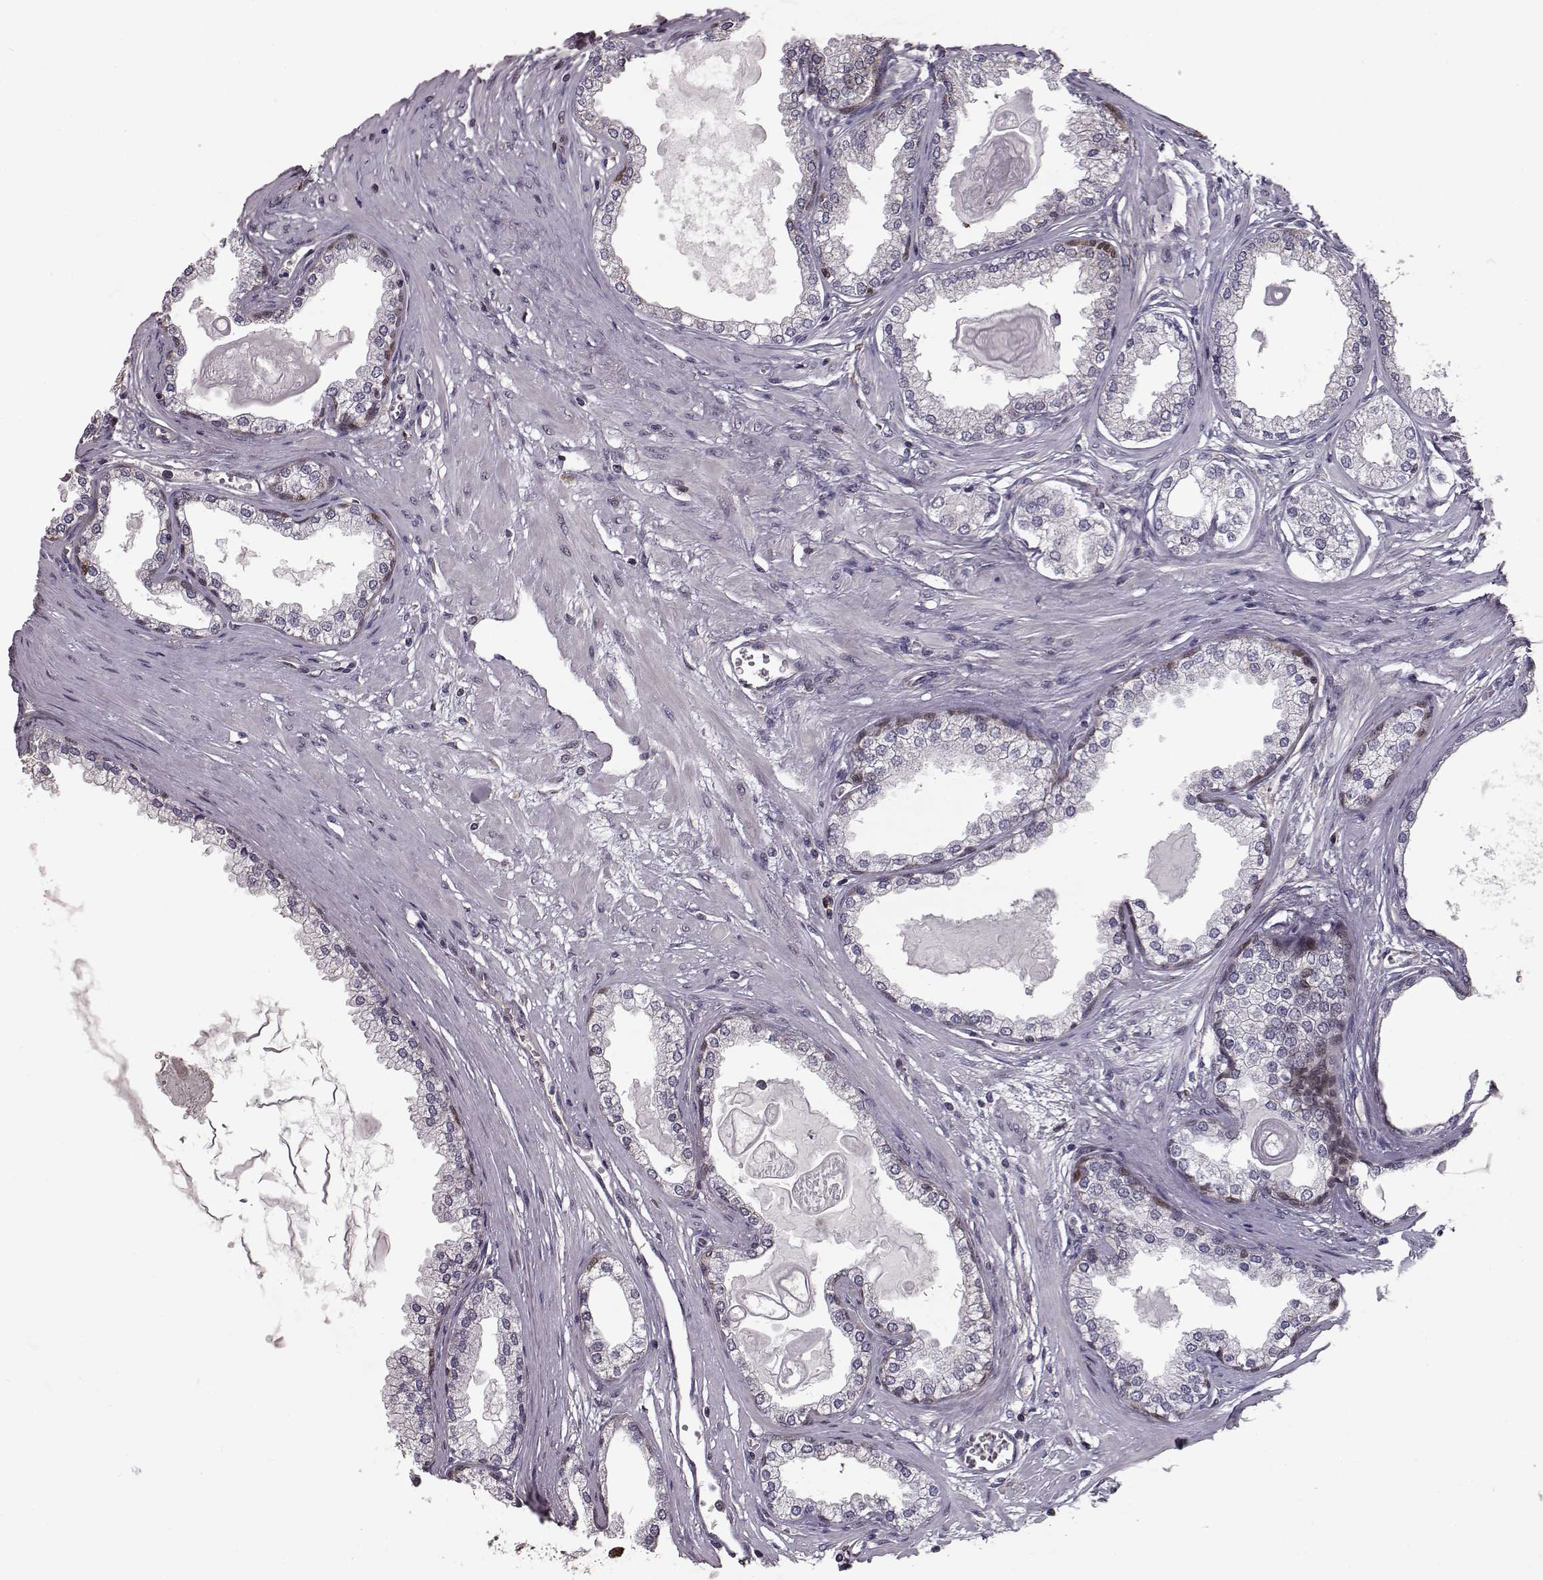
{"staining": {"intensity": "negative", "quantity": "none", "location": "none"}, "tissue": "prostate cancer", "cell_type": "Tumor cells", "image_type": "cancer", "snomed": [{"axis": "morphology", "description": "Normal tissue, NOS"}, {"axis": "morphology", "description": "Adenocarcinoma, High grade"}, {"axis": "topography", "description": "Prostate"}], "caption": "A photomicrograph of human prostate cancer is negative for staining in tumor cells.", "gene": "RANBP1", "patient": {"sex": "male", "age": 83}}